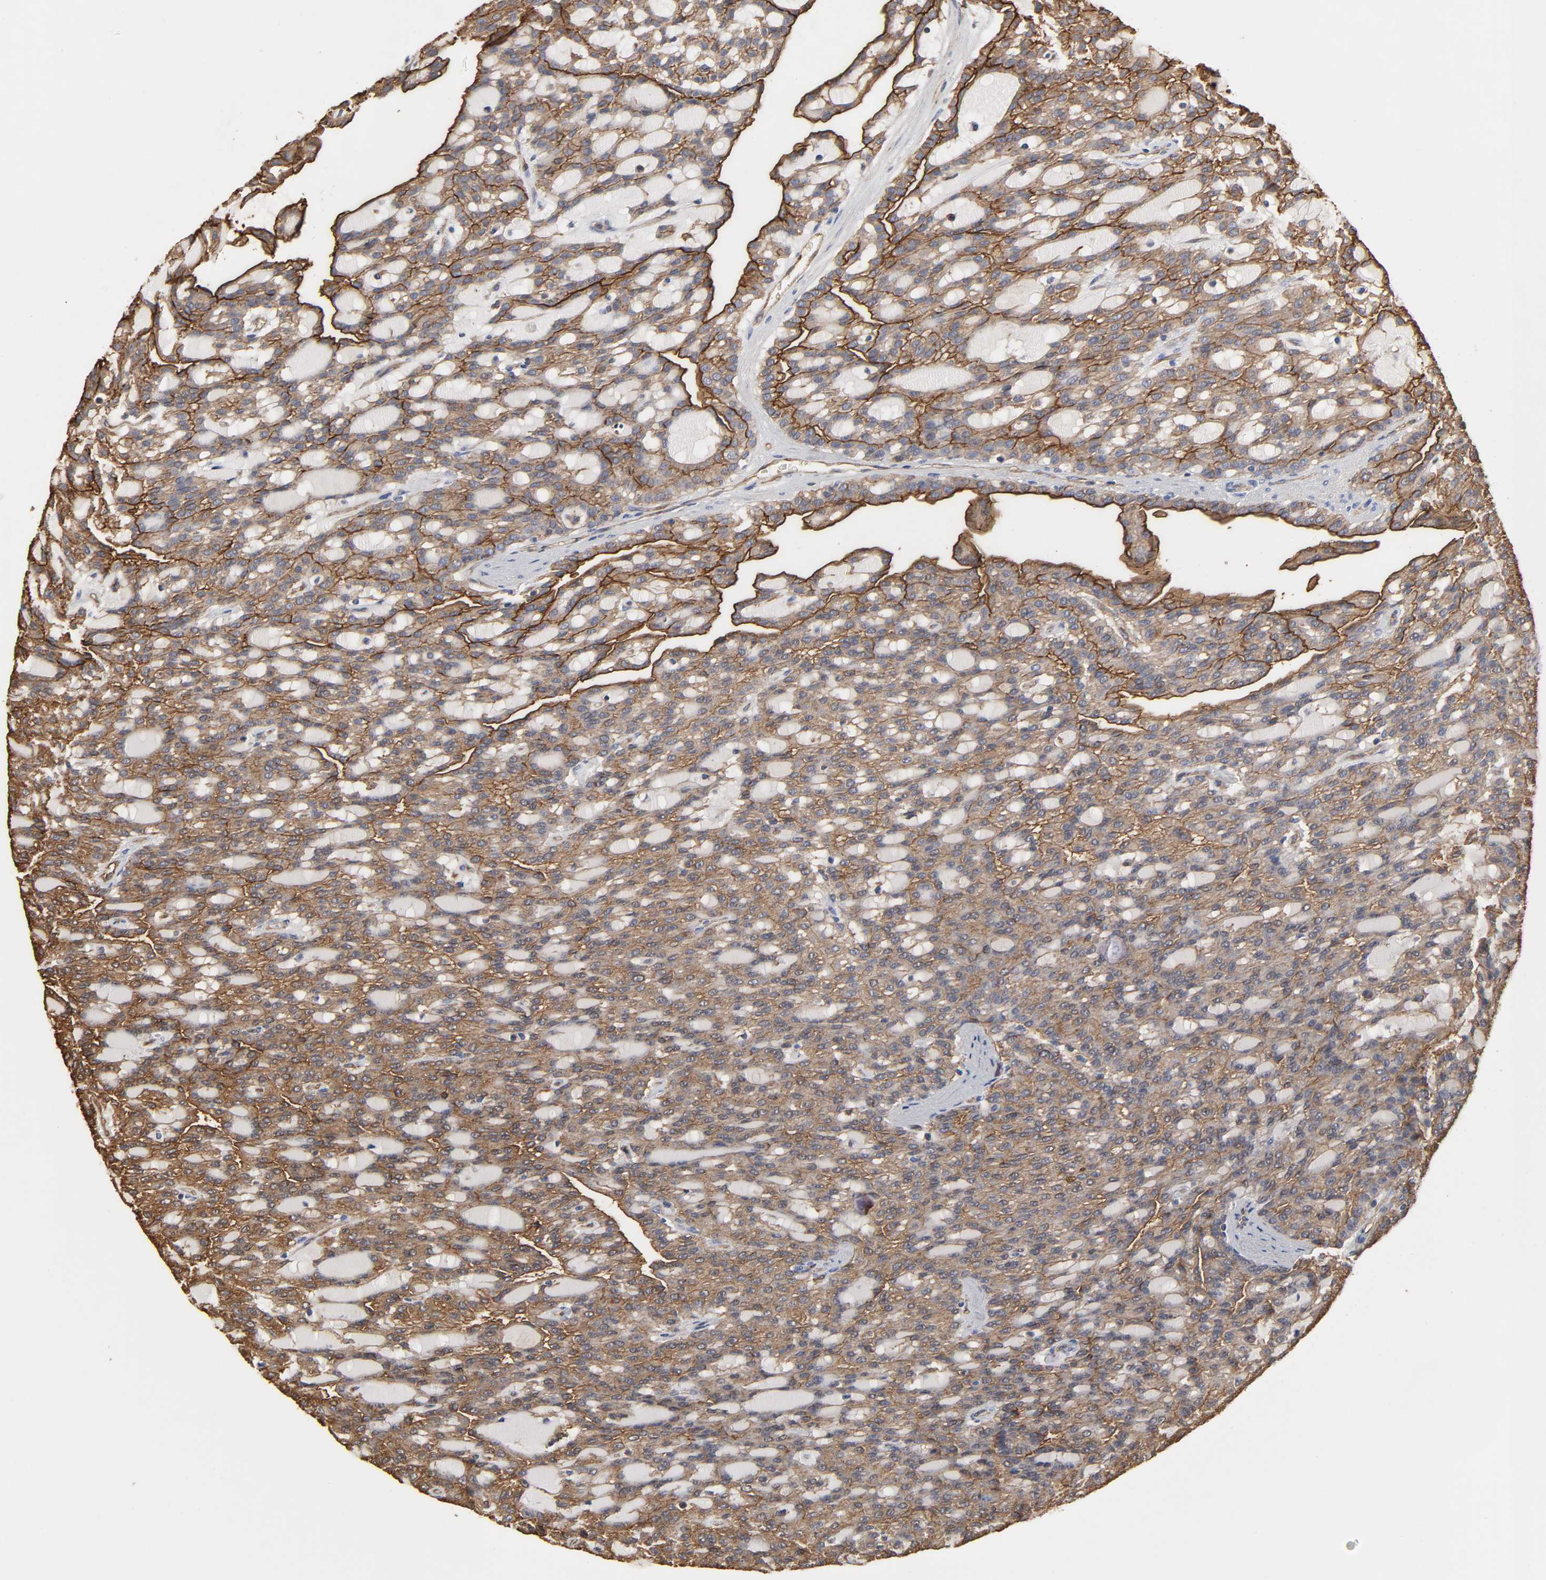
{"staining": {"intensity": "moderate", "quantity": ">75%", "location": "cytoplasmic/membranous"}, "tissue": "renal cancer", "cell_type": "Tumor cells", "image_type": "cancer", "snomed": [{"axis": "morphology", "description": "Adenocarcinoma, NOS"}, {"axis": "topography", "description": "Kidney"}], "caption": "A histopathology image of human renal cancer stained for a protein demonstrates moderate cytoplasmic/membranous brown staining in tumor cells. Using DAB (3,3'-diaminobenzidine) (brown) and hematoxylin (blue) stains, captured at high magnification using brightfield microscopy.", "gene": "ANXA2", "patient": {"sex": "male", "age": 63}}